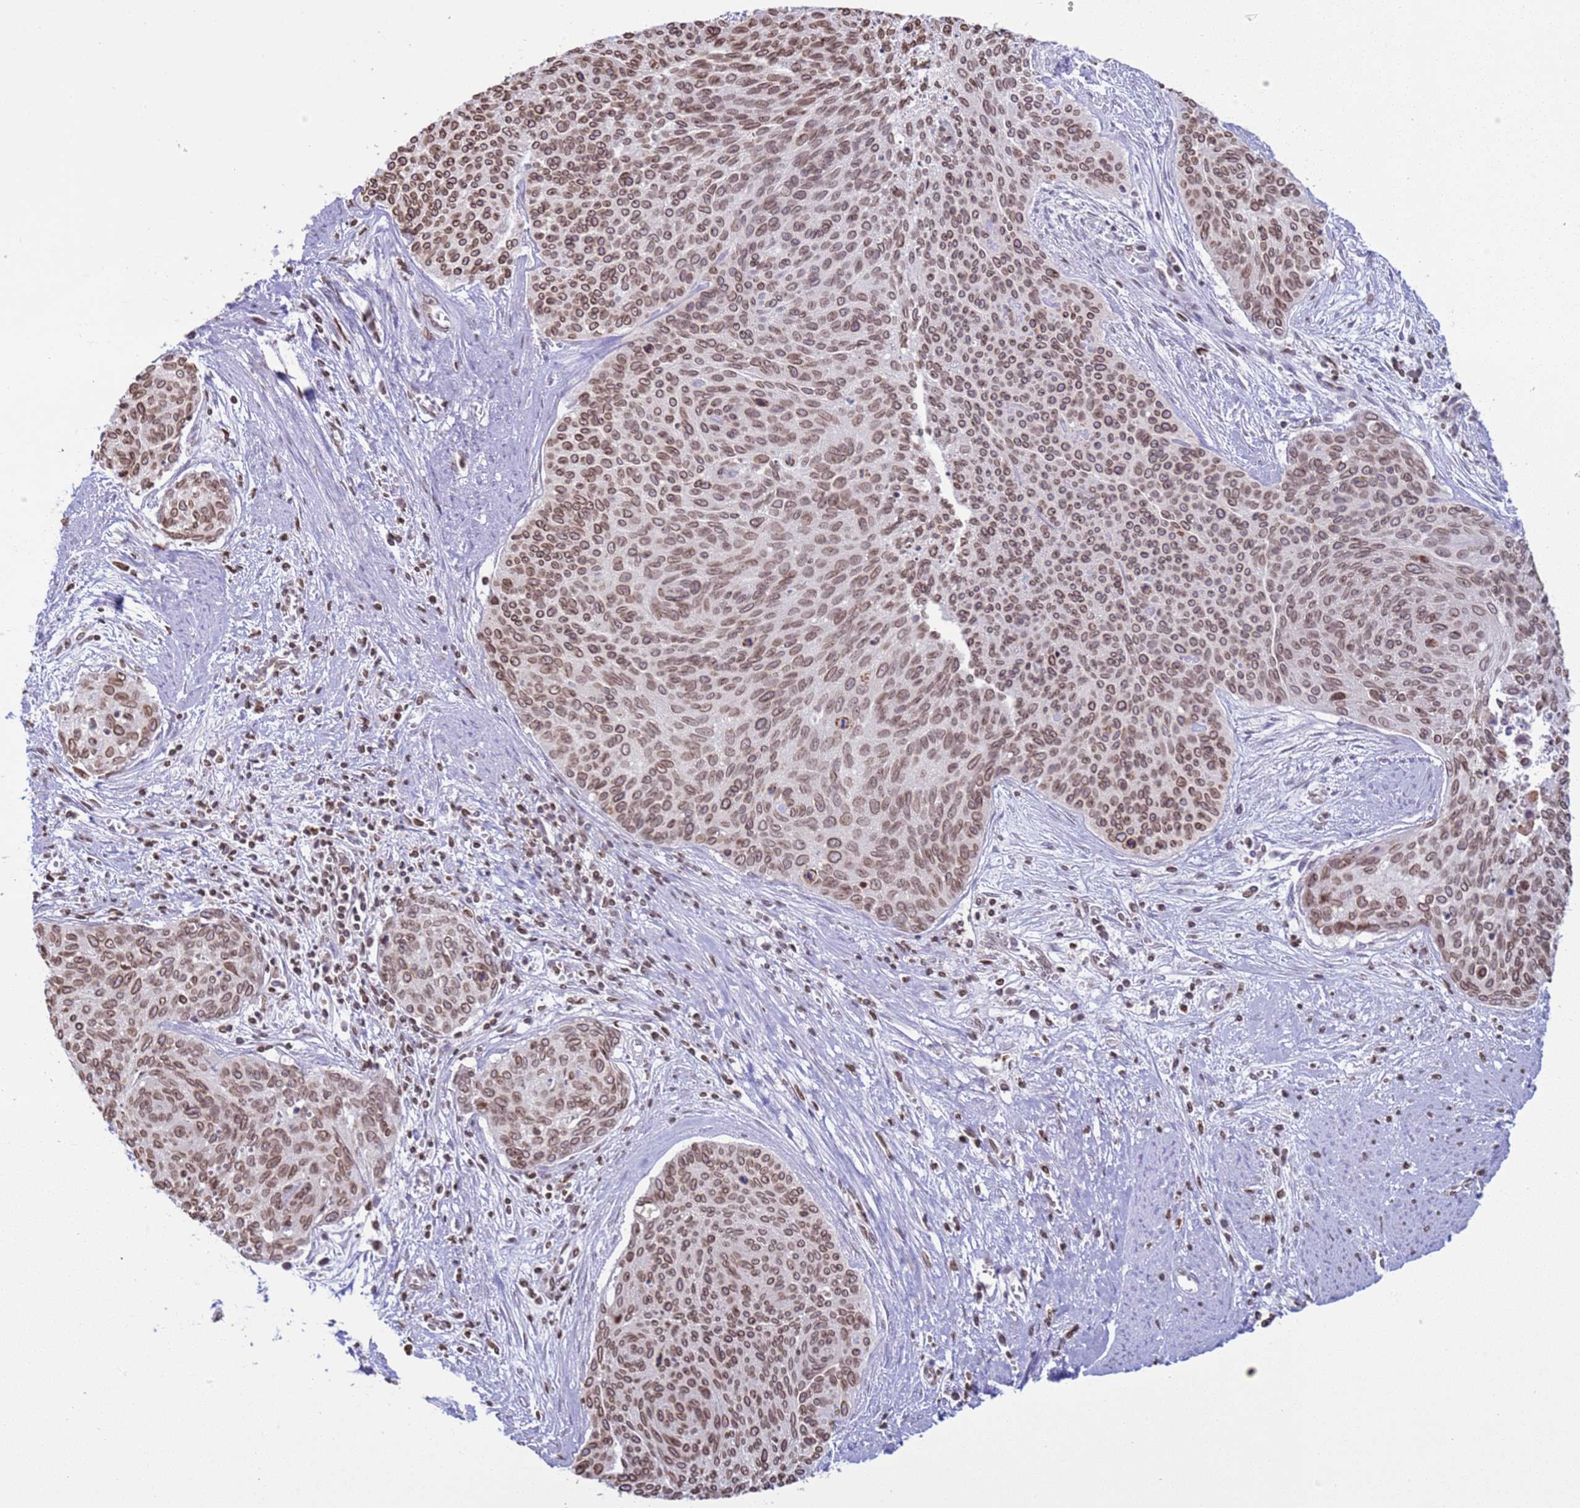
{"staining": {"intensity": "moderate", "quantity": ">75%", "location": "cytoplasmic/membranous,nuclear"}, "tissue": "cervical cancer", "cell_type": "Tumor cells", "image_type": "cancer", "snomed": [{"axis": "morphology", "description": "Squamous cell carcinoma, NOS"}, {"axis": "topography", "description": "Cervix"}], "caption": "High-magnification brightfield microscopy of cervical squamous cell carcinoma stained with DAB (brown) and counterstained with hematoxylin (blue). tumor cells exhibit moderate cytoplasmic/membranous and nuclear positivity is appreciated in approximately>75% of cells. (Brightfield microscopy of DAB IHC at high magnification).", "gene": "DHX37", "patient": {"sex": "female", "age": 55}}